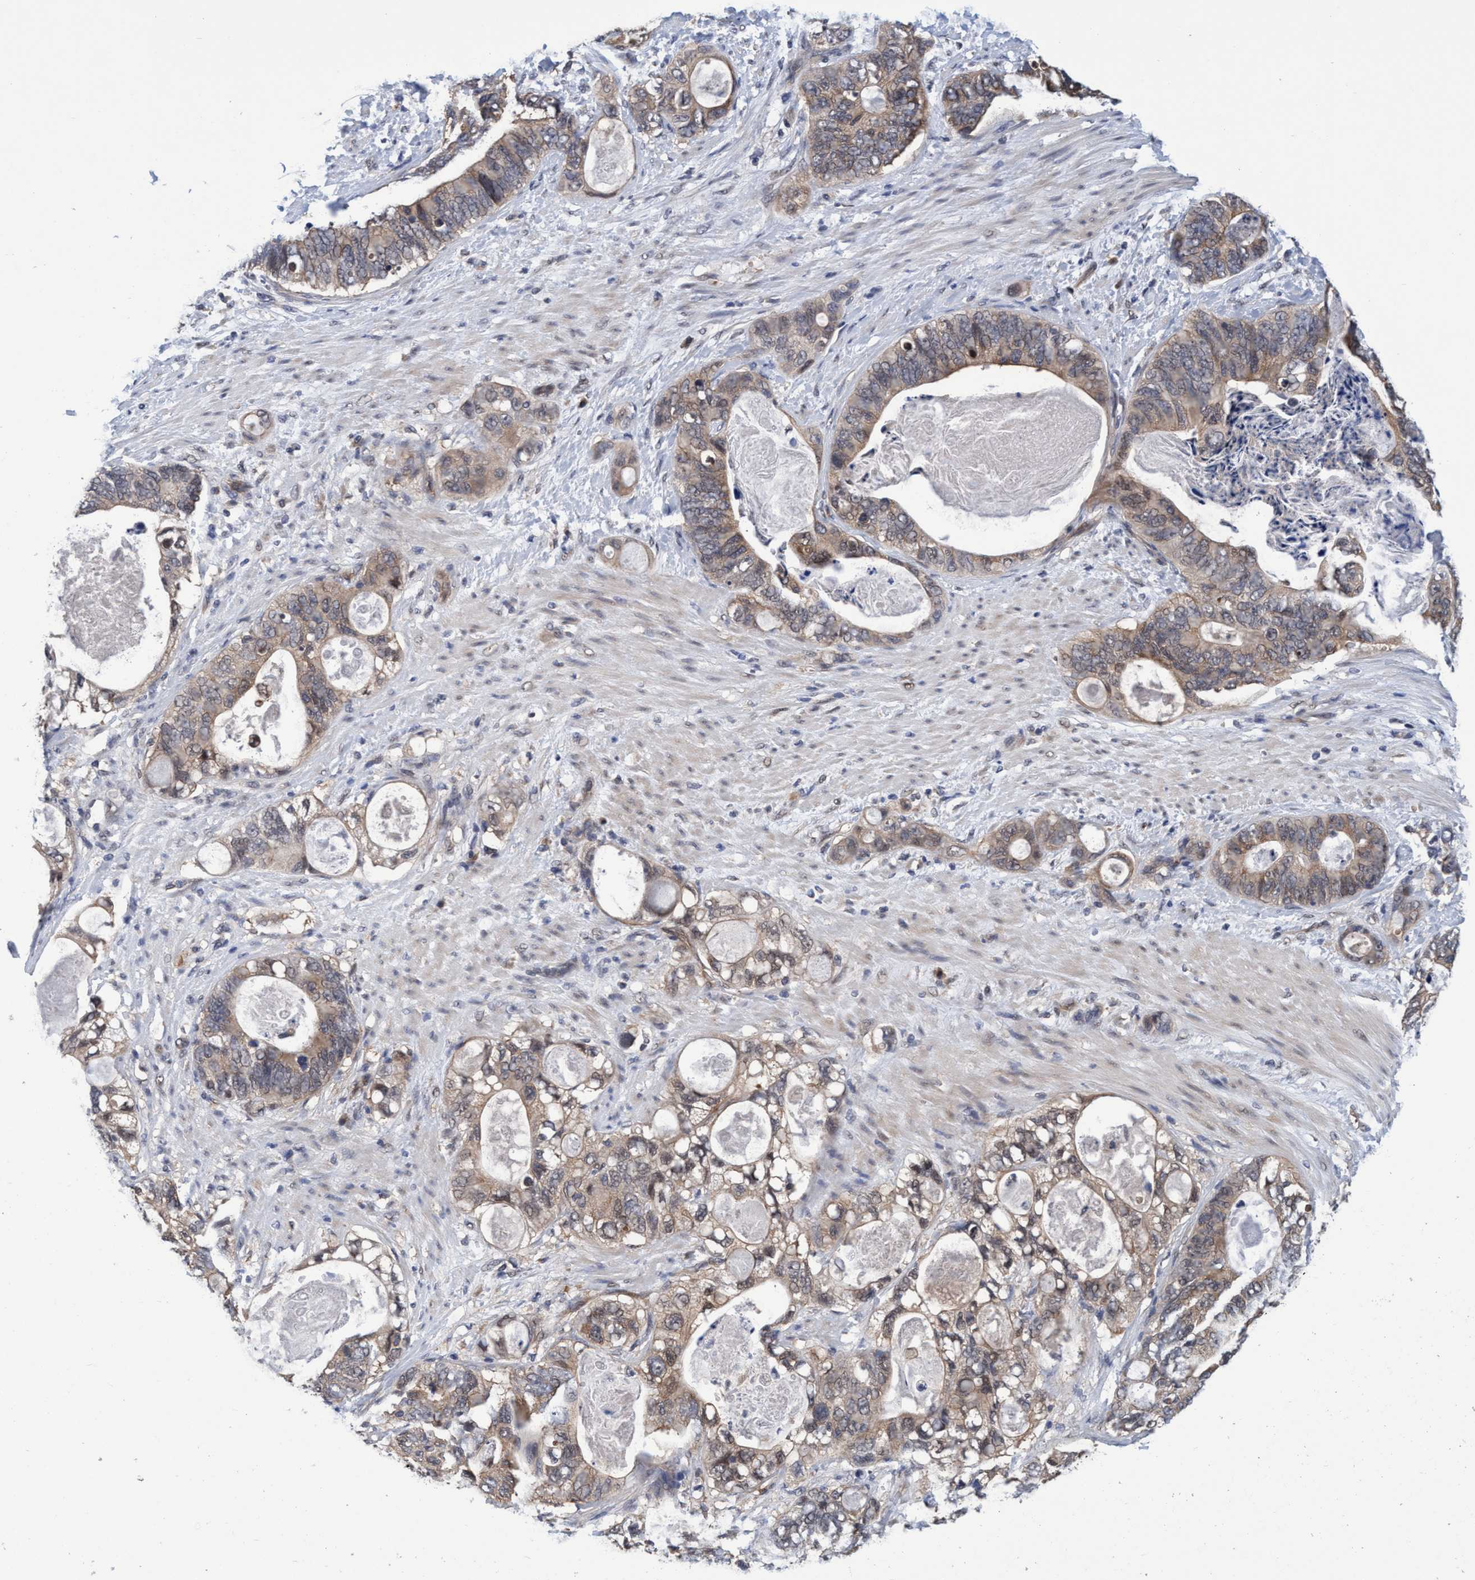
{"staining": {"intensity": "weak", "quantity": ">75%", "location": "cytoplasmic/membranous"}, "tissue": "stomach cancer", "cell_type": "Tumor cells", "image_type": "cancer", "snomed": [{"axis": "morphology", "description": "Normal tissue, NOS"}, {"axis": "morphology", "description": "Adenocarcinoma, NOS"}, {"axis": "topography", "description": "Stomach"}], "caption": "Tumor cells exhibit weak cytoplasmic/membranous staining in approximately >75% of cells in stomach cancer (adenocarcinoma). (DAB IHC with brightfield microscopy, high magnification).", "gene": "PSMD12", "patient": {"sex": "female", "age": 89}}